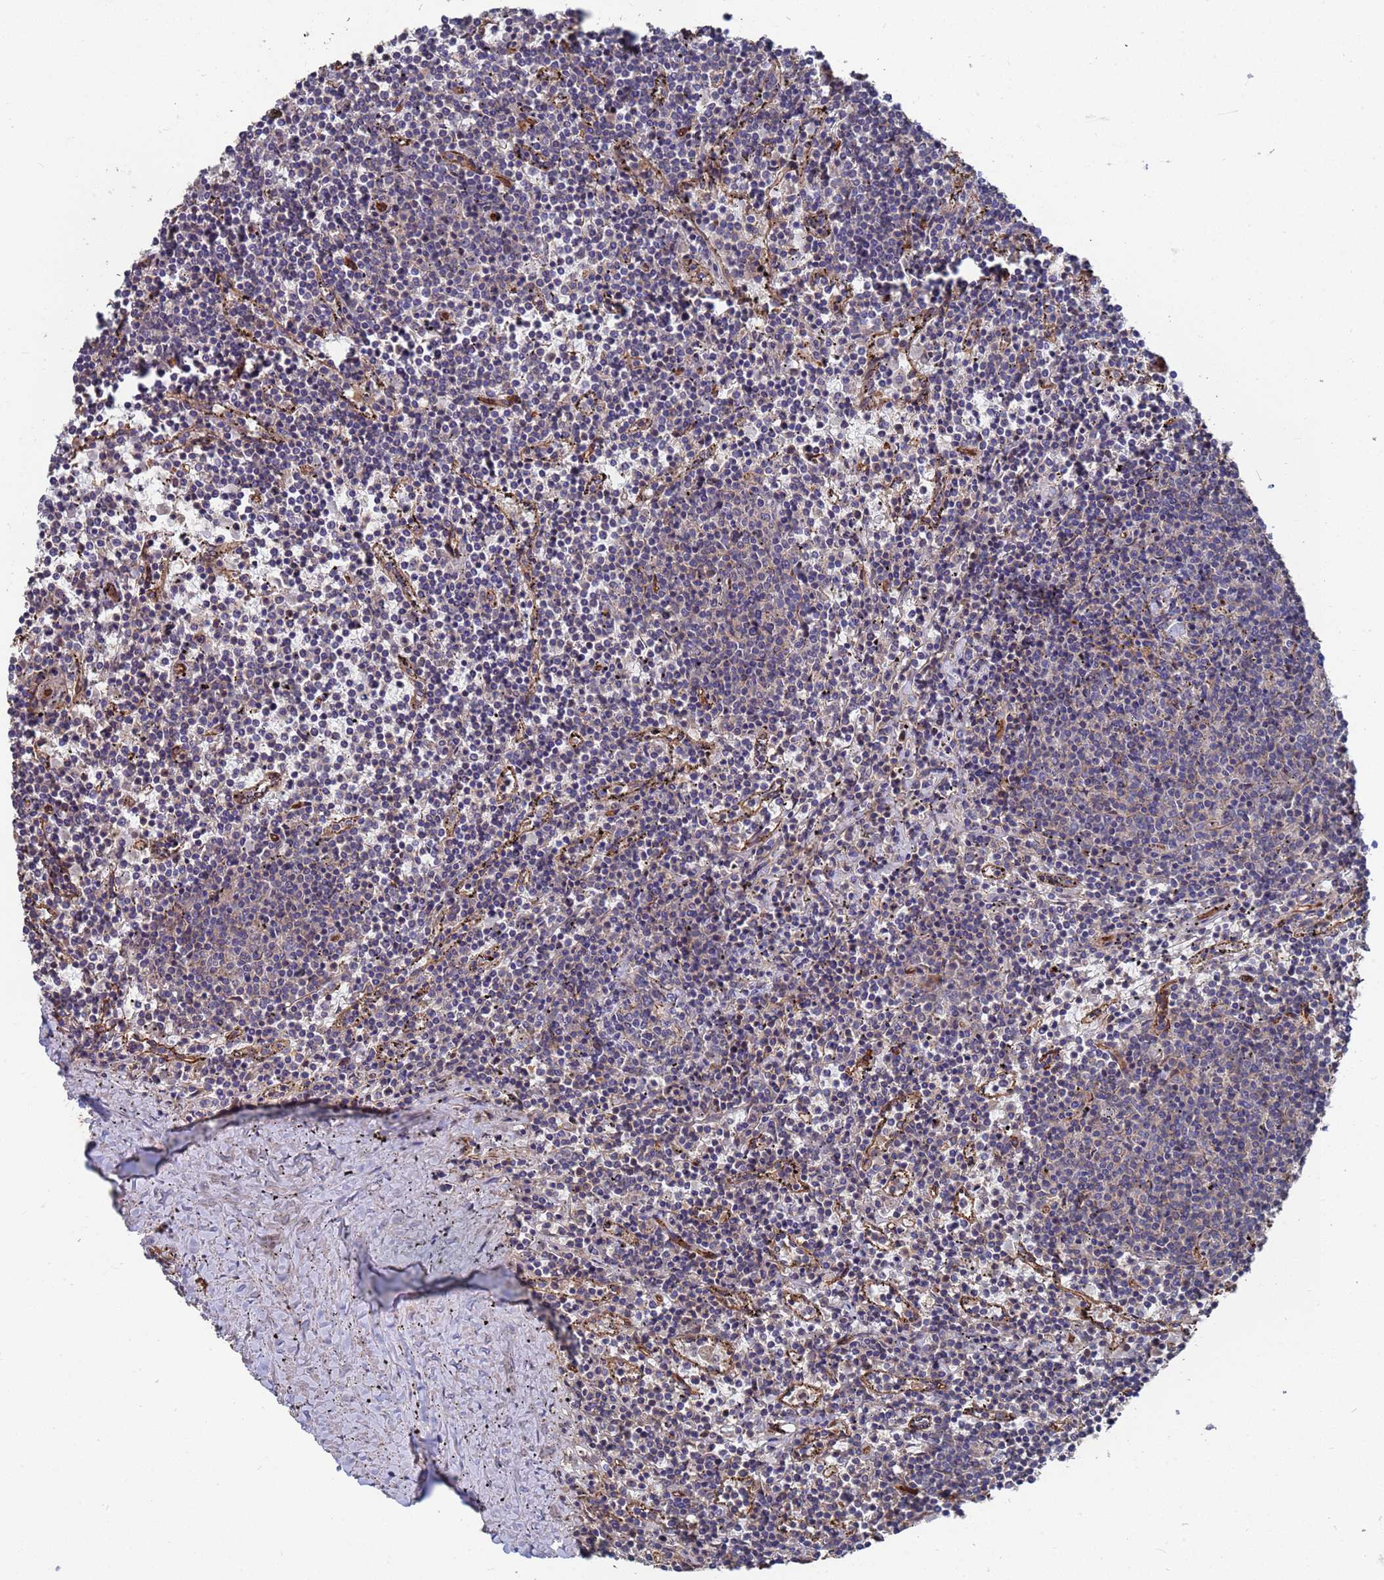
{"staining": {"intensity": "negative", "quantity": "none", "location": "none"}, "tissue": "lymphoma", "cell_type": "Tumor cells", "image_type": "cancer", "snomed": [{"axis": "morphology", "description": "Malignant lymphoma, non-Hodgkin's type, Low grade"}, {"axis": "topography", "description": "Spleen"}], "caption": "DAB immunohistochemical staining of lymphoma reveals no significant staining in tumor cells.", "gene": "NDUFAF6", "patient": {"sex": "female", "age": 50}}